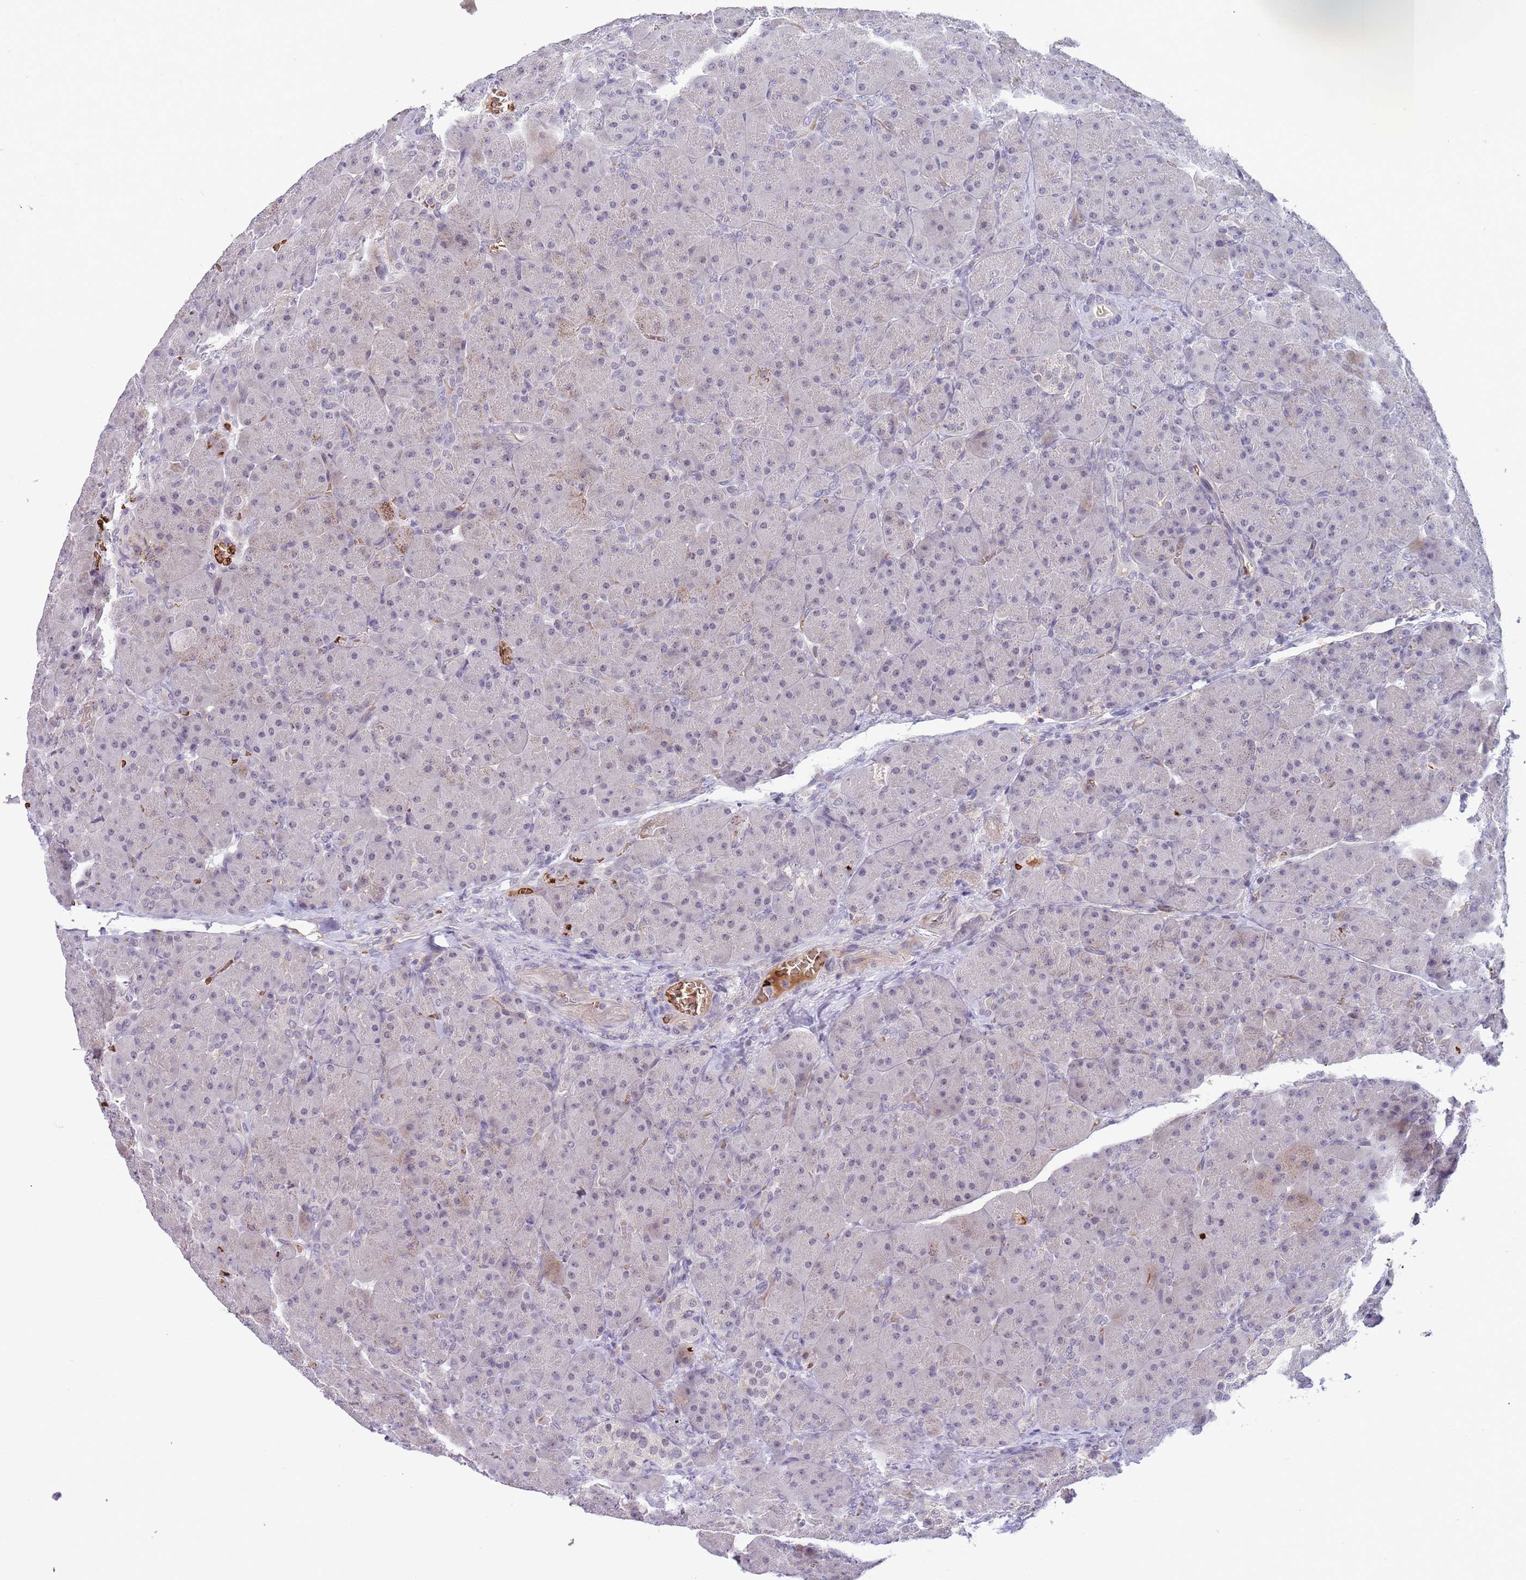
{"staining": {"intensity": "strong", "quantity": "<25%", "location": "cytoplasmic/membranous"}, "tissue": "pancreas", "cell_type": "Exocrine glandular cells", "image_type": "normal", "snomed": [{"axis": "morphology", "description": "Normal tissue, NOS"}, {"axis": "topography", "description": "Pancreas"}], "caption": "An immunohistochemistry (IHC) micrograph of benign tissue is shown. Protein staining in brown highlights strong cytoplasmic/membranous positivity in pancreas within exocrine glandular cells.", "gene": "LYPD6B", "patient": {"sex": "male", "age": 66}}